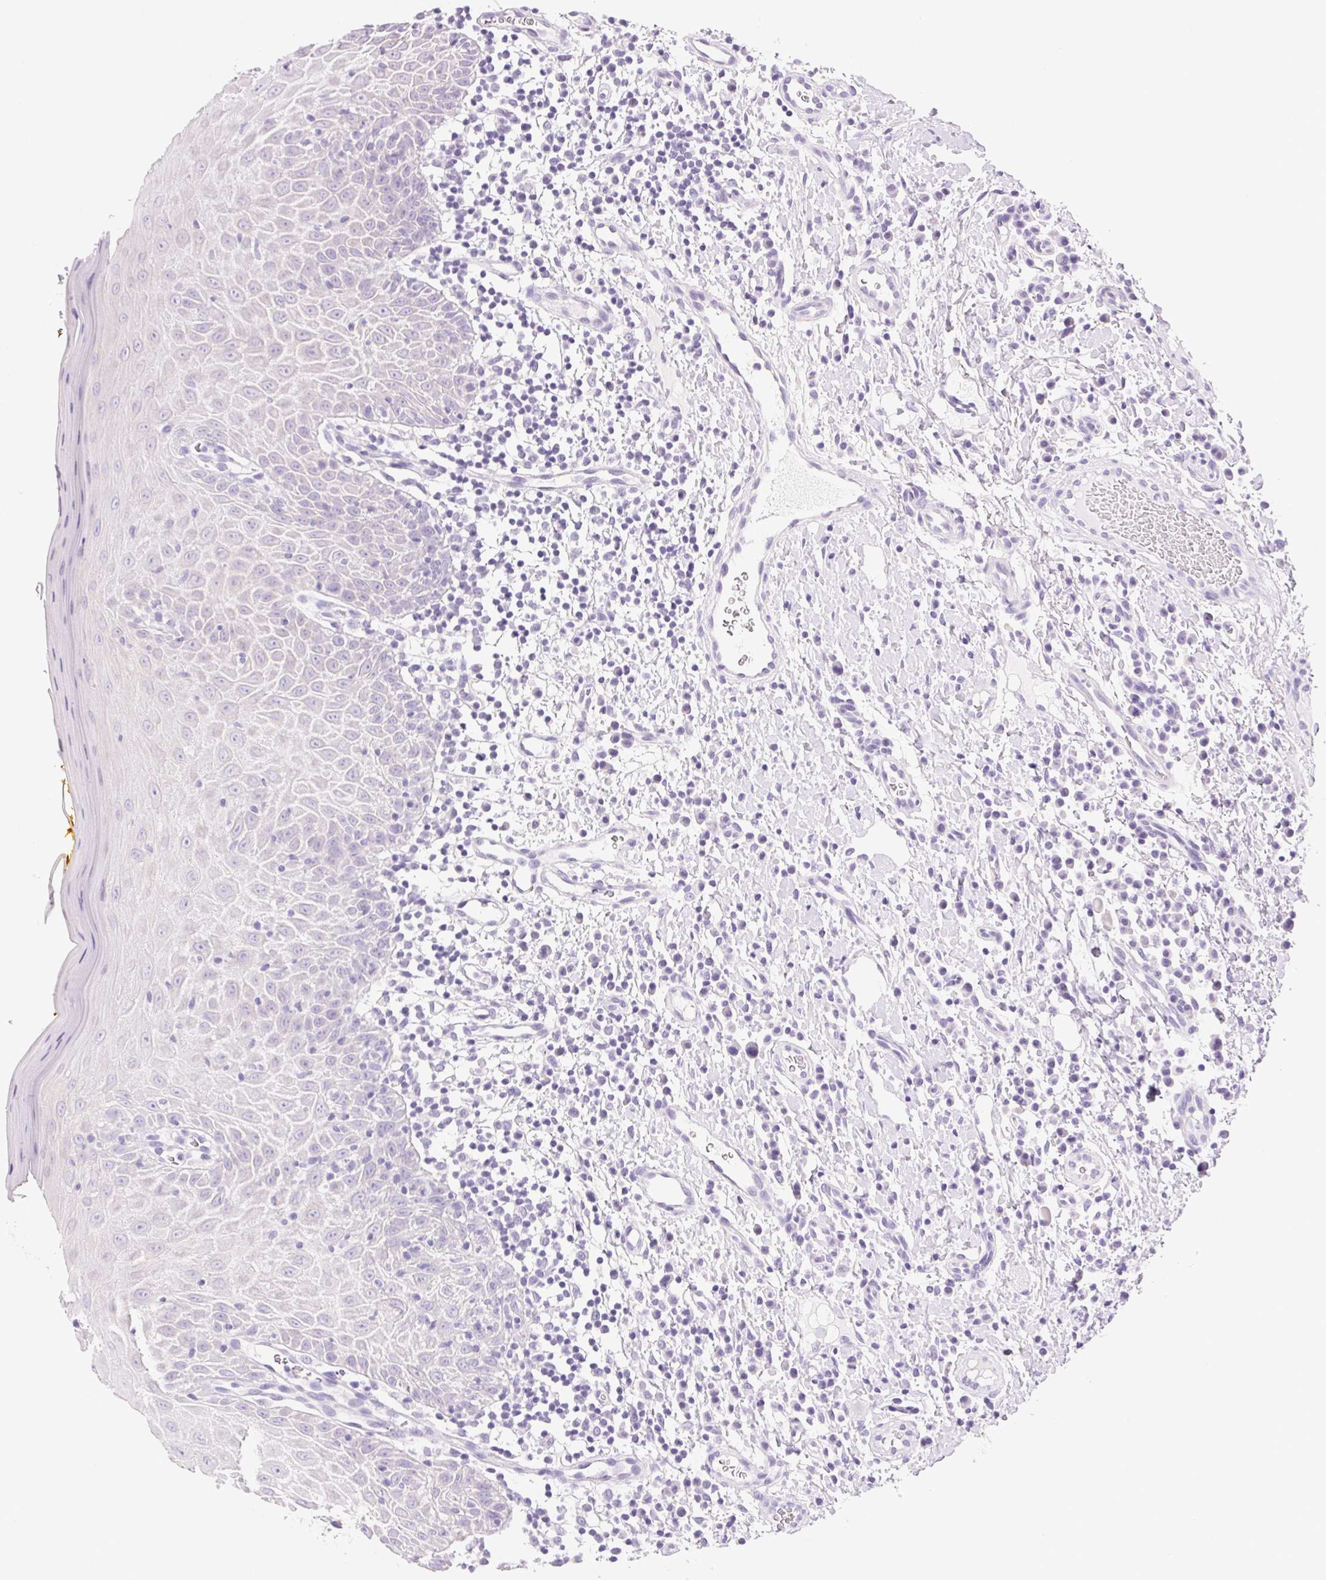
{"staining": {"intensity": "negative", "quantity": "none", "location": "none"}, "tissue": "oral mucosa", "cell_type": "Squamous epithelial cells", "image_type": "normal", "snomed": [{"axis": "morphology", "description": "Normal tissue, NOS"}, {"axis": "topography", "description": "Oral tissue"}, {"axis": "topography", "description": "Tounge, NOS"}], "caption": "DAB (3,3'-diaminobenzidine) immunohistochemical staining of normal oral mucosa demonstrates no significant positivity in squamous epithelial cells. (DAB immunohistochemistry with hematoxylin counter stain).", "gene": "DHCR24", "patient": {"sex": "female", "age": 58}}